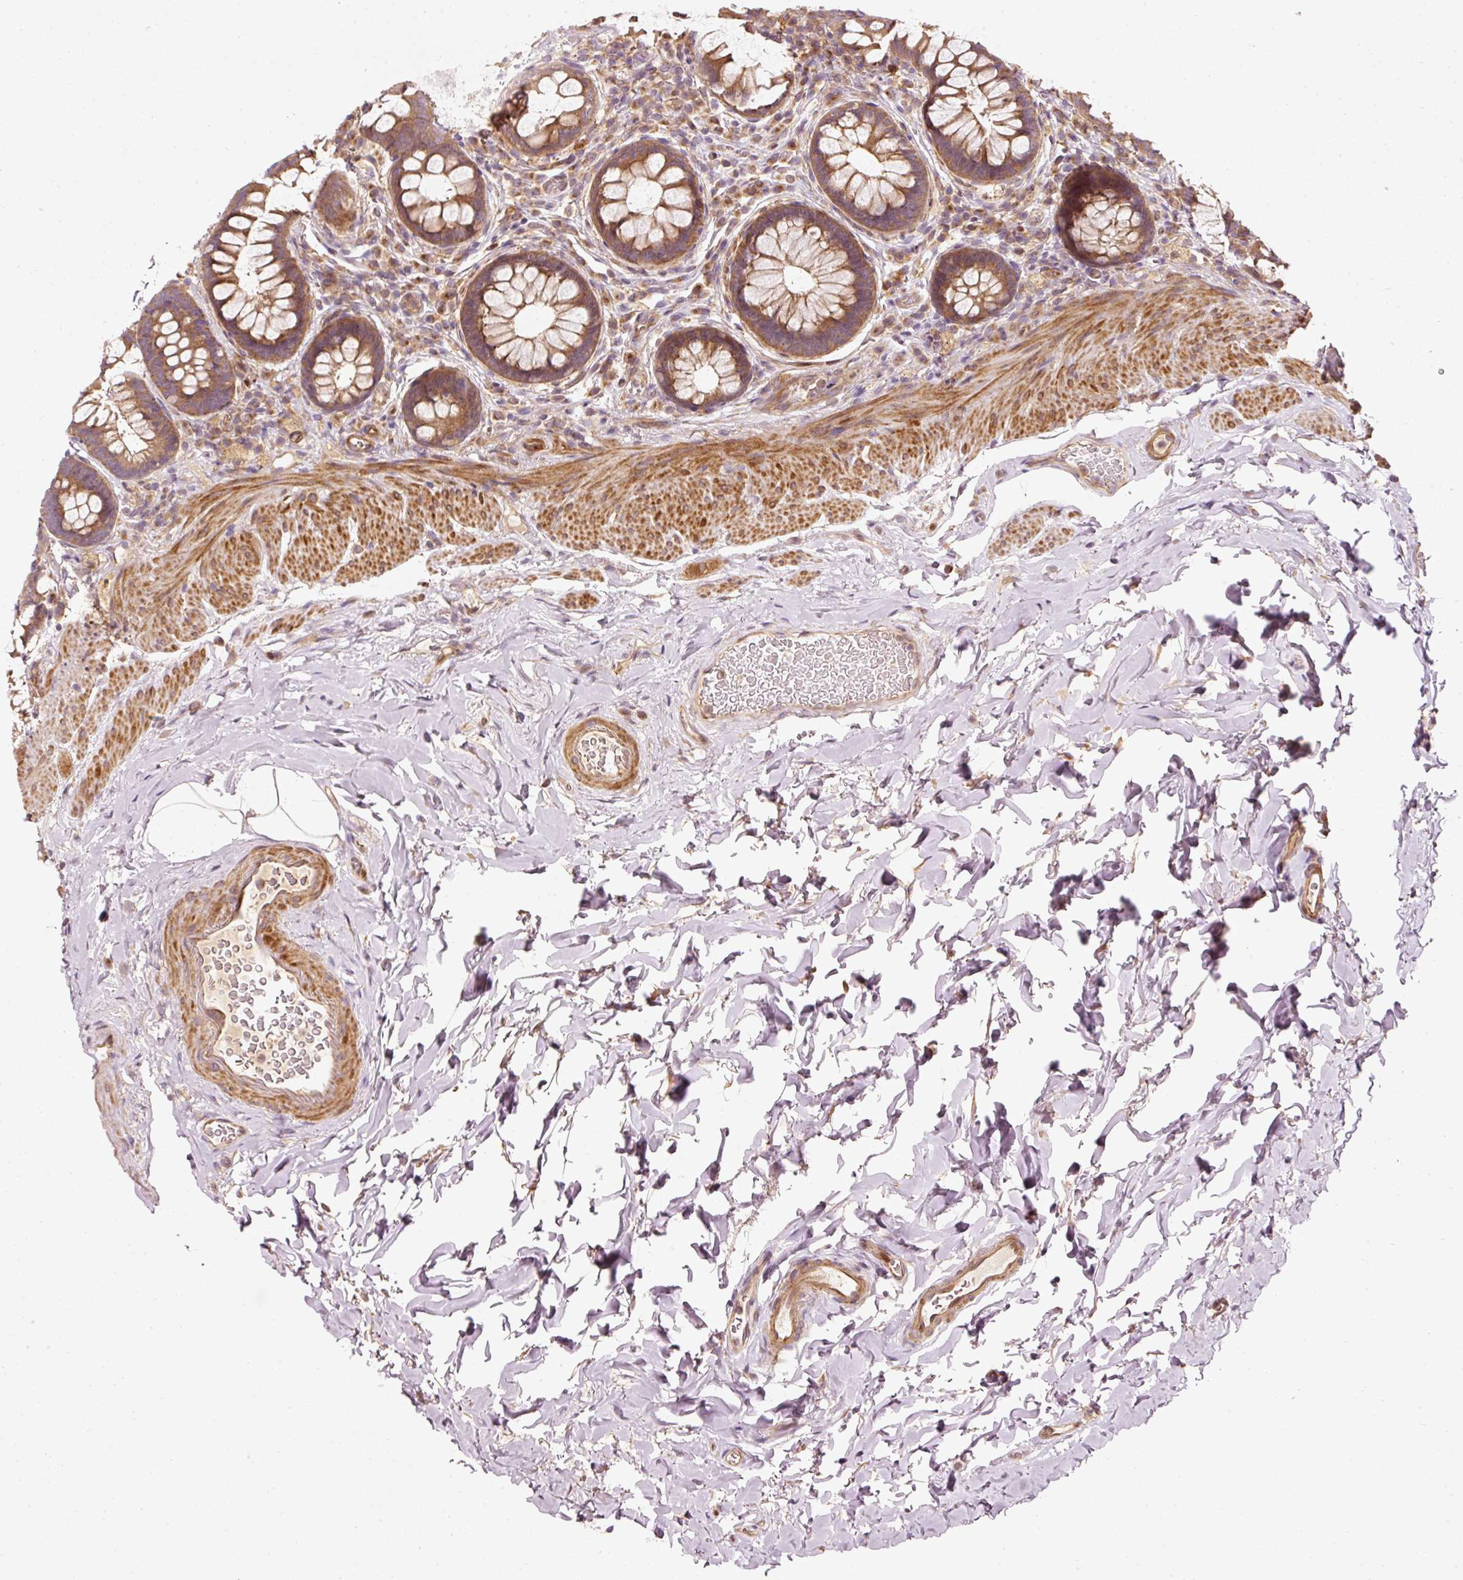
{"staining": {"intensity": "moderate", "quantity": ">75%", "location": "cytoplasmic/membranous"}, "tissue": "rectum", "cell_type": "Glandular cells", "image_type": "normal", "snomed": [{"axis": "morphology", "description": "Normal tissue, NOS"}, {"axis": "topography", "description": "Rectum"}], "caption": "Immunohistochemical staining of unremarkable human rectum demonstrates moderate cytoplasmic/membranous protein expression in approximately >75% of glandular cells. The protein of interest is shown in brown color, while the nuclei are stained blue.", "gene": "NAPA", "patient": {"sex": "female", "age": 69}}